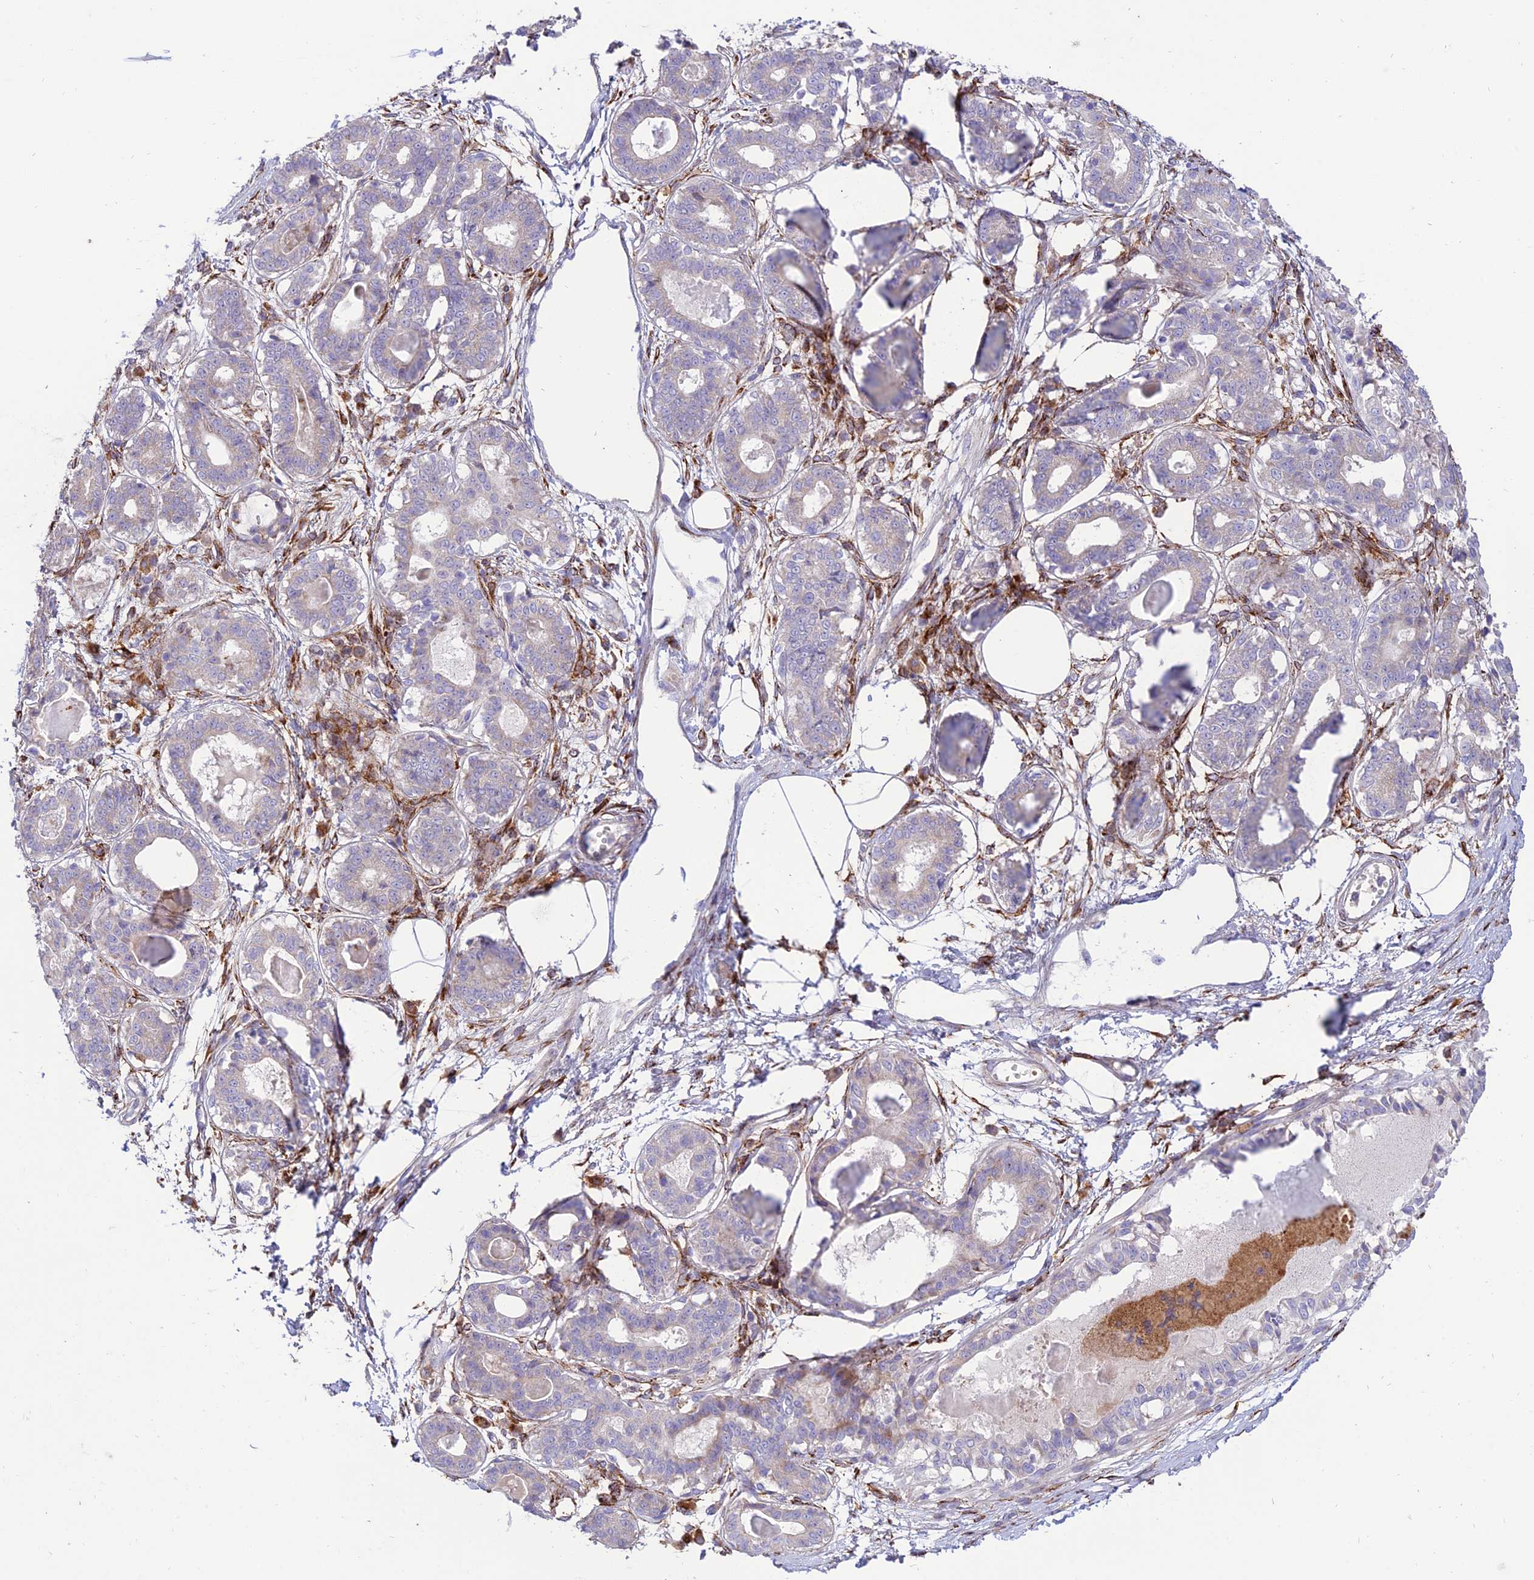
{"staining": {"intensity": "negative", "quantity": "none", "location": "none"}, "tissue": "breast", "cell_type": "Adipocytes", "image_type": "normal", "snomed": [{"axis": "morphology", "description": "Normal tissue, NOS"}, {"axis": "topography", "description": "Breast"}], "caption": "DAB (3,3'-diaminobenzidine) immunohistochemical staining of benign human breast reveals no significant staining in adipocytes.", "gene": "RCN3", "patient": {"sex": "female", "age": 45}}